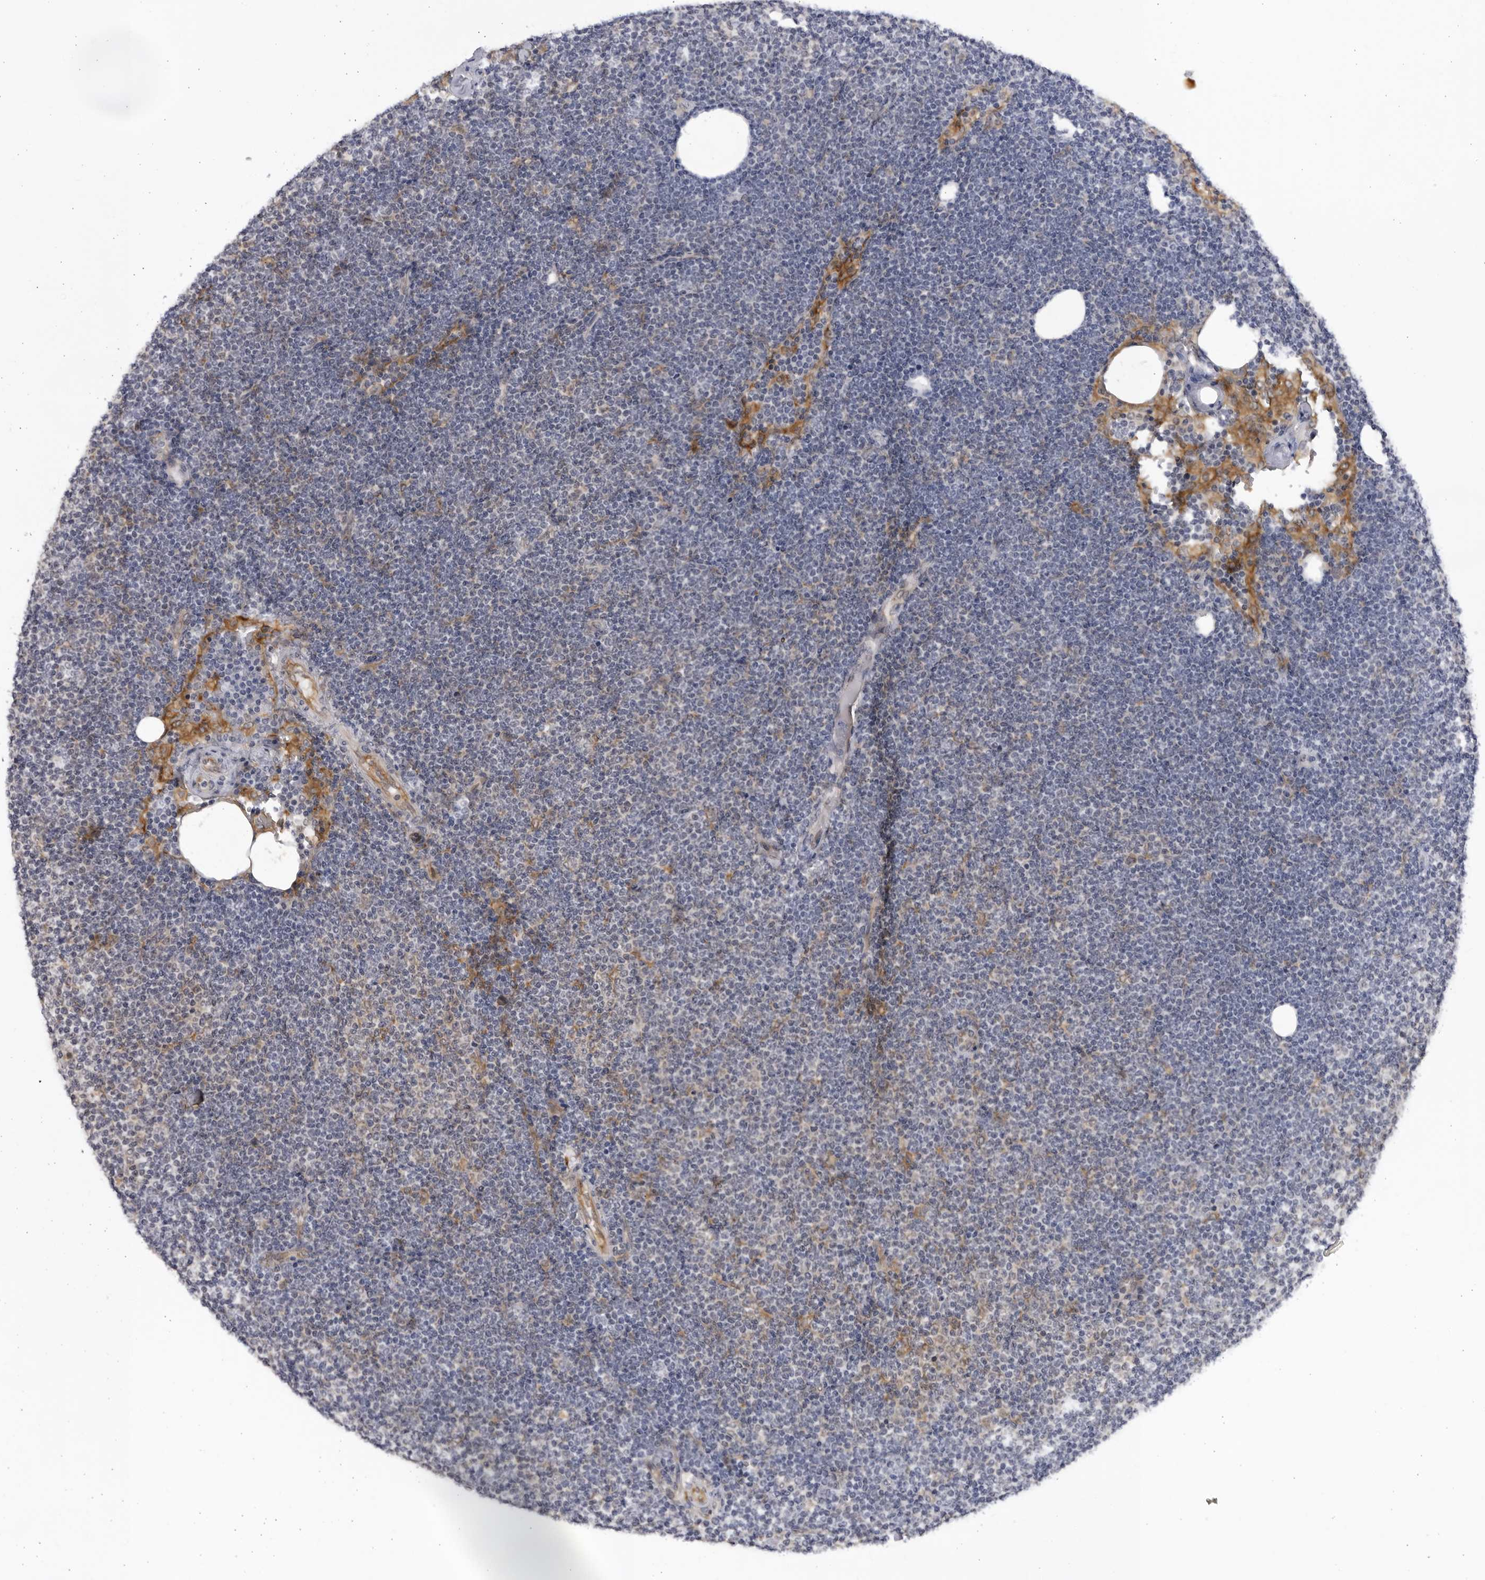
{"staining": {"intensity": "negative", "quantity": "none", "location": "none"}, "tissue": "lymphoma", "cell_type": "Tumor cells", "image_type": "cancer", "snomed": [{"axis": "morphology", "description": "Malignant lymphoma, non-Hodgkin's type, Low grade"}, {"axis": "topography", "description": "Lymph node"}], "caption": "Immunohistochemistry (IHC) image of neoplastic tissue: lymphoma stained with DAB shows no significant protein positivity in tumor cells.", "gene": "BMP2K", "patient": {"sex": "female", "age": 53}}